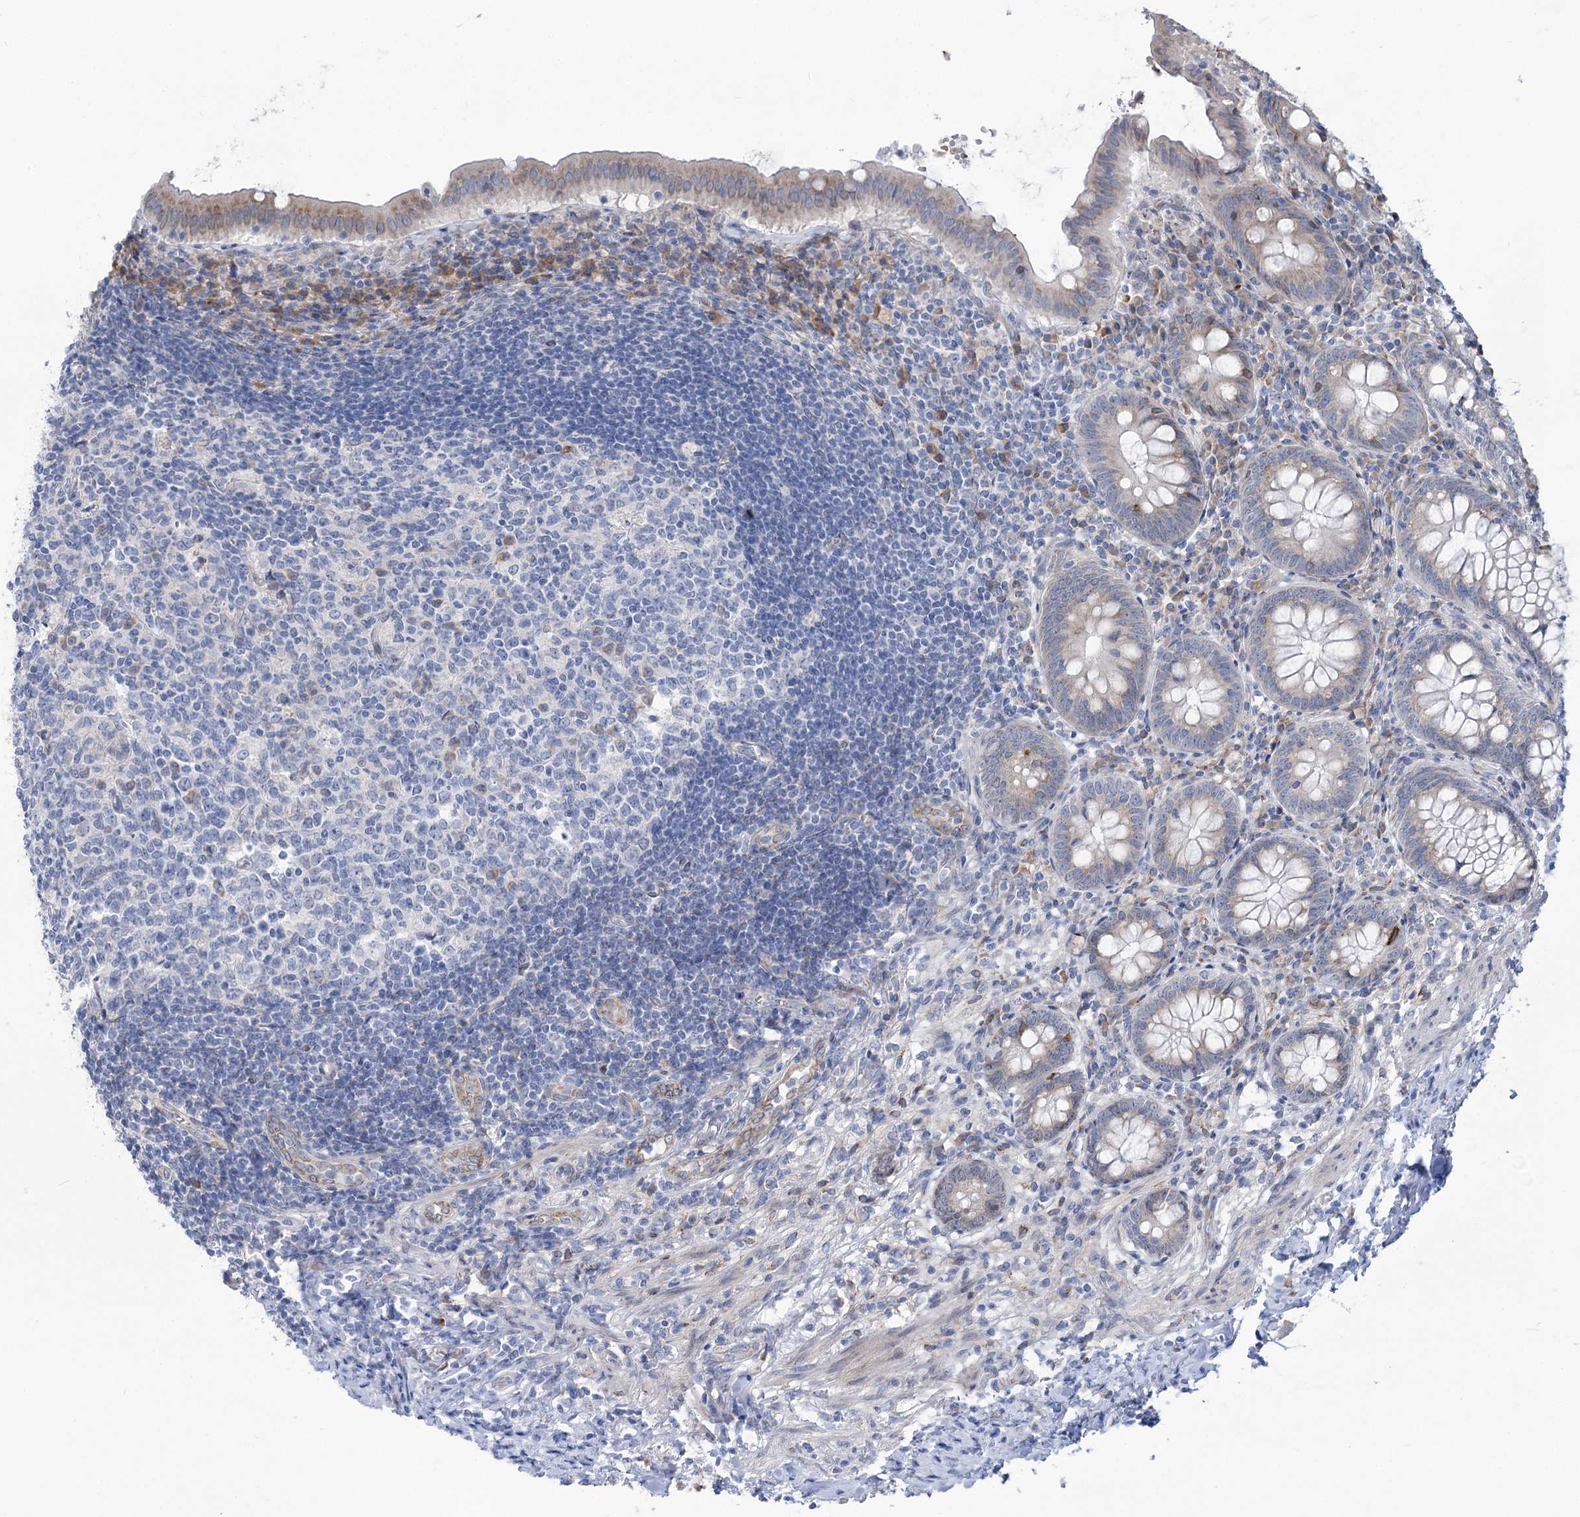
{"staining": {"intensity": "weak", "quantity": "25%-75%", "location": "cytoplasmic/membranous"}, "tissue": "appendix", "cell_type": "Glandular cells", "image_type": "normal", "snomed": [{"axis": "morphology", "description": "Normal tissue, NOS"}, {"axis": "topography", "description": "Appendix"}], "caption": "Appendix stained for a protein (brown) demonstrates weak cytoplasmic/membranous positive staining in approximately 25%-75% of glandular cells.", "gene": "STT3B", "patient": {"sex": "female", "age": 54}}